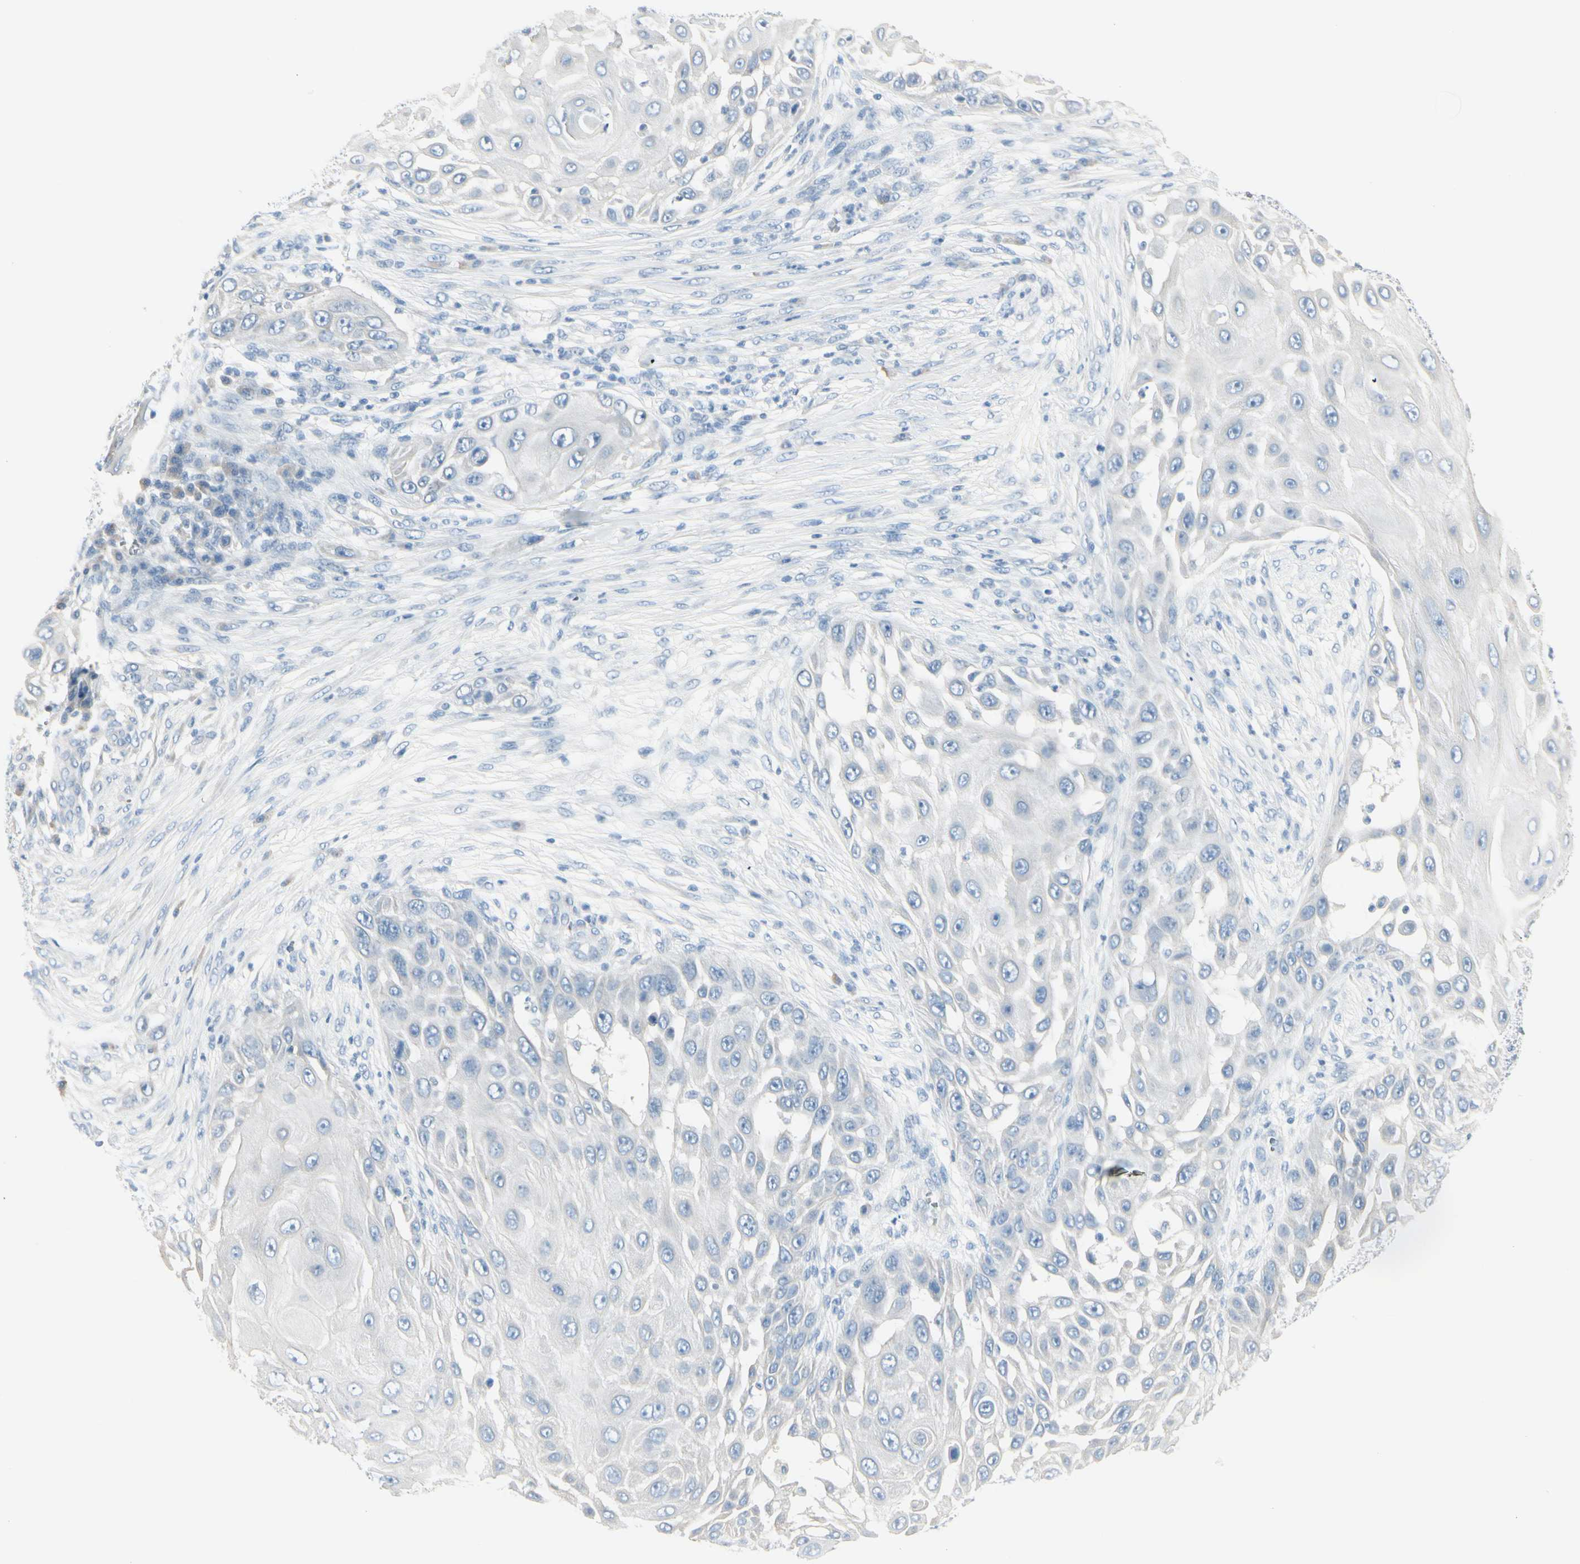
{"staining": {"intensity": "negative", "quantity": "none", "location": "none"}, "tissue": "skin cancer", "cell_type": "Tumor cells", "image_type": "cancer", "snomed": [{"axis": "morphology", "description": "Squamous cell carcinoma, NOS"}, {"axis": "topography", "description": "Skin"}], "caption": "A photomicrograph of human squamous cell carcinoma (skin) is negative for staining in tumor cells.", "gene": "CDHR5", "patient": {"sex": "female", "age": 44}}